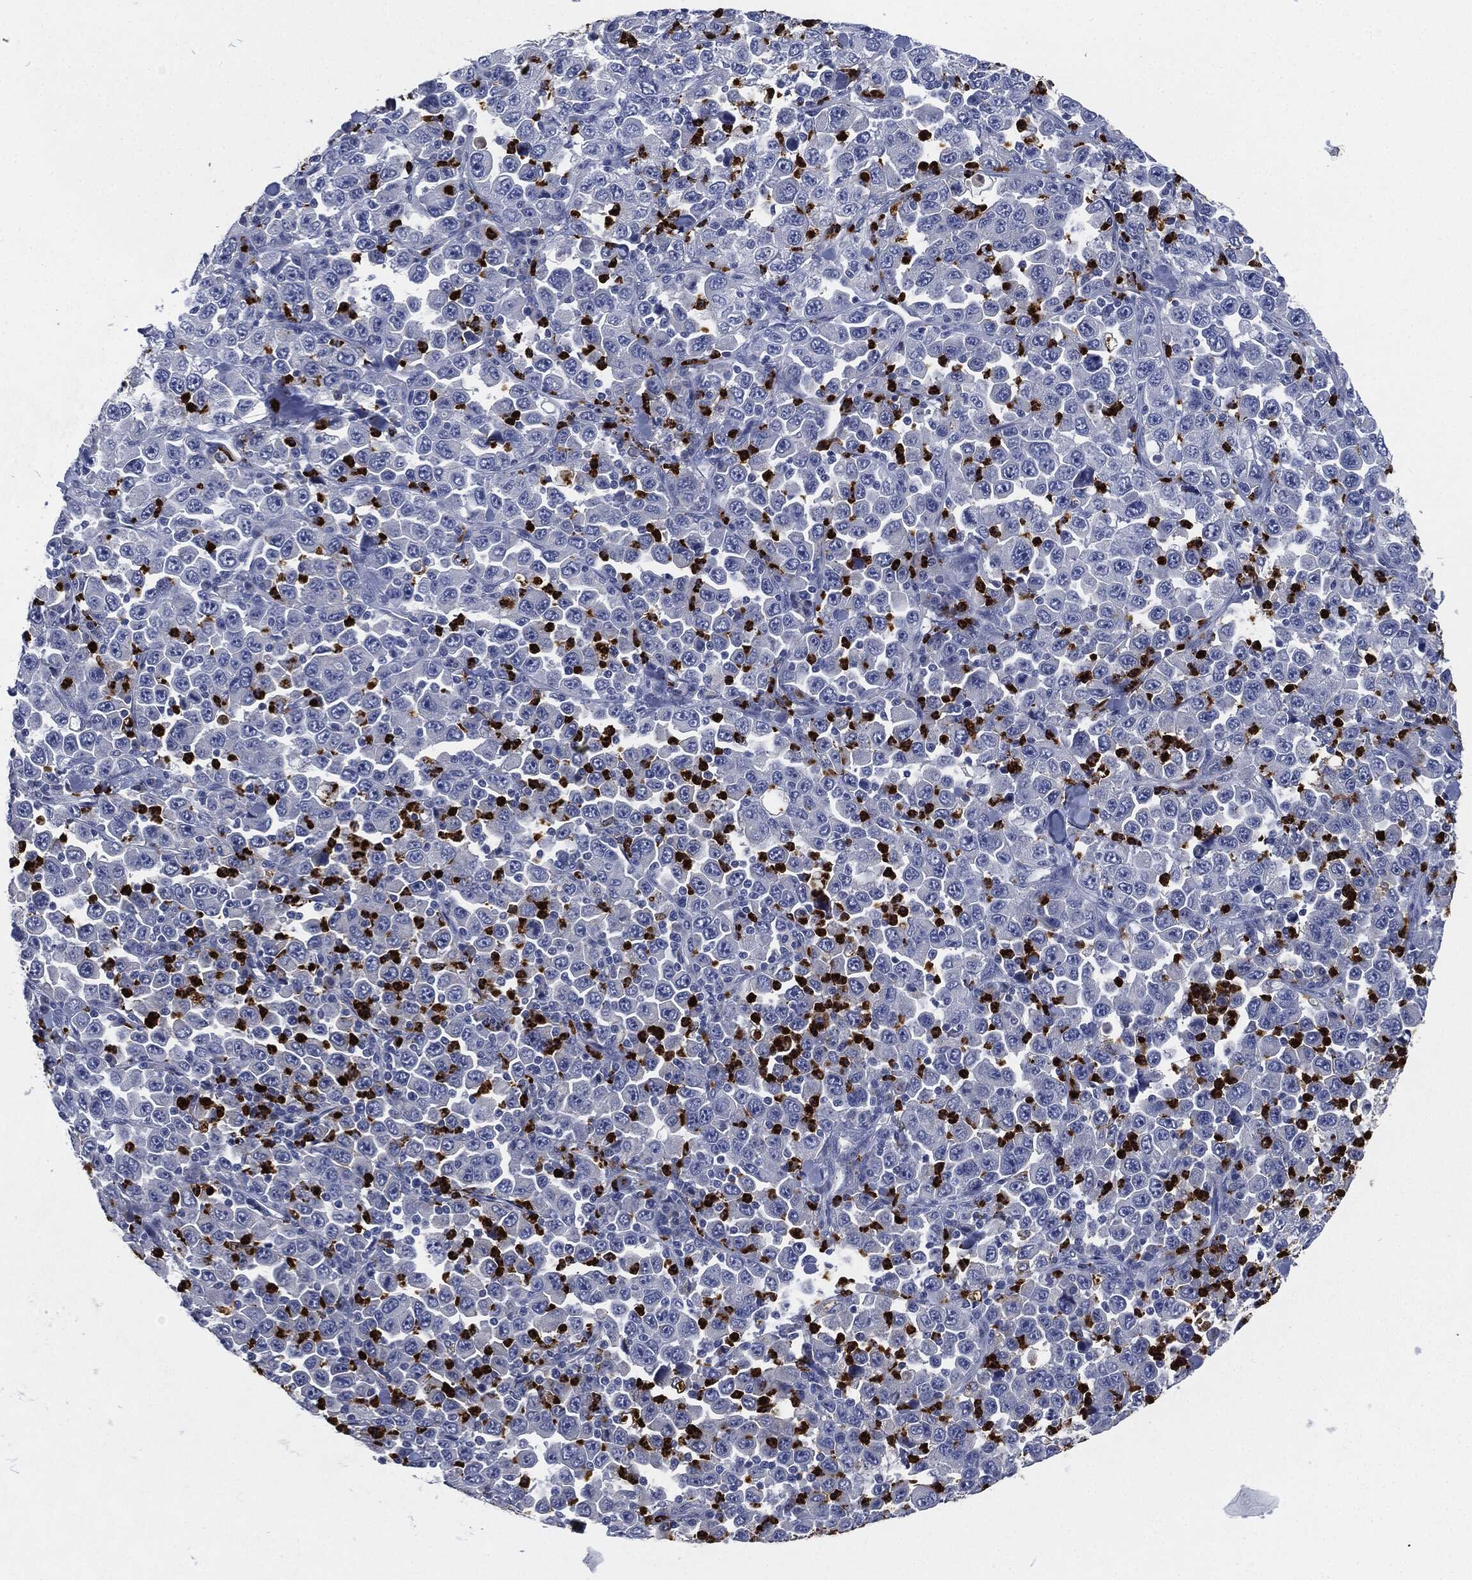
{"staining": {"intensity": "negative", "quantity": "none", "location": "none"}, "tissue": "stomach cancer", "cell_type": "Tumor cells", "image_type": "cancer", "snomed": [{"axis": "morphology", "description": "Normal tissue, NOS"}, {"axis": "morphology", "description": "Adenocarcinoma, NOS"}, {"axis": "topography", "description": "Stomach, upper"}, {"axis": "topography", "description": "Stomach"}], "caption": "Human adenocarcinoma (stomach) stained for a protein using IHC exhibits no positivity in tumor cells.", "gene": "MPO", "patient": {"sex": "male", "age": 59}}